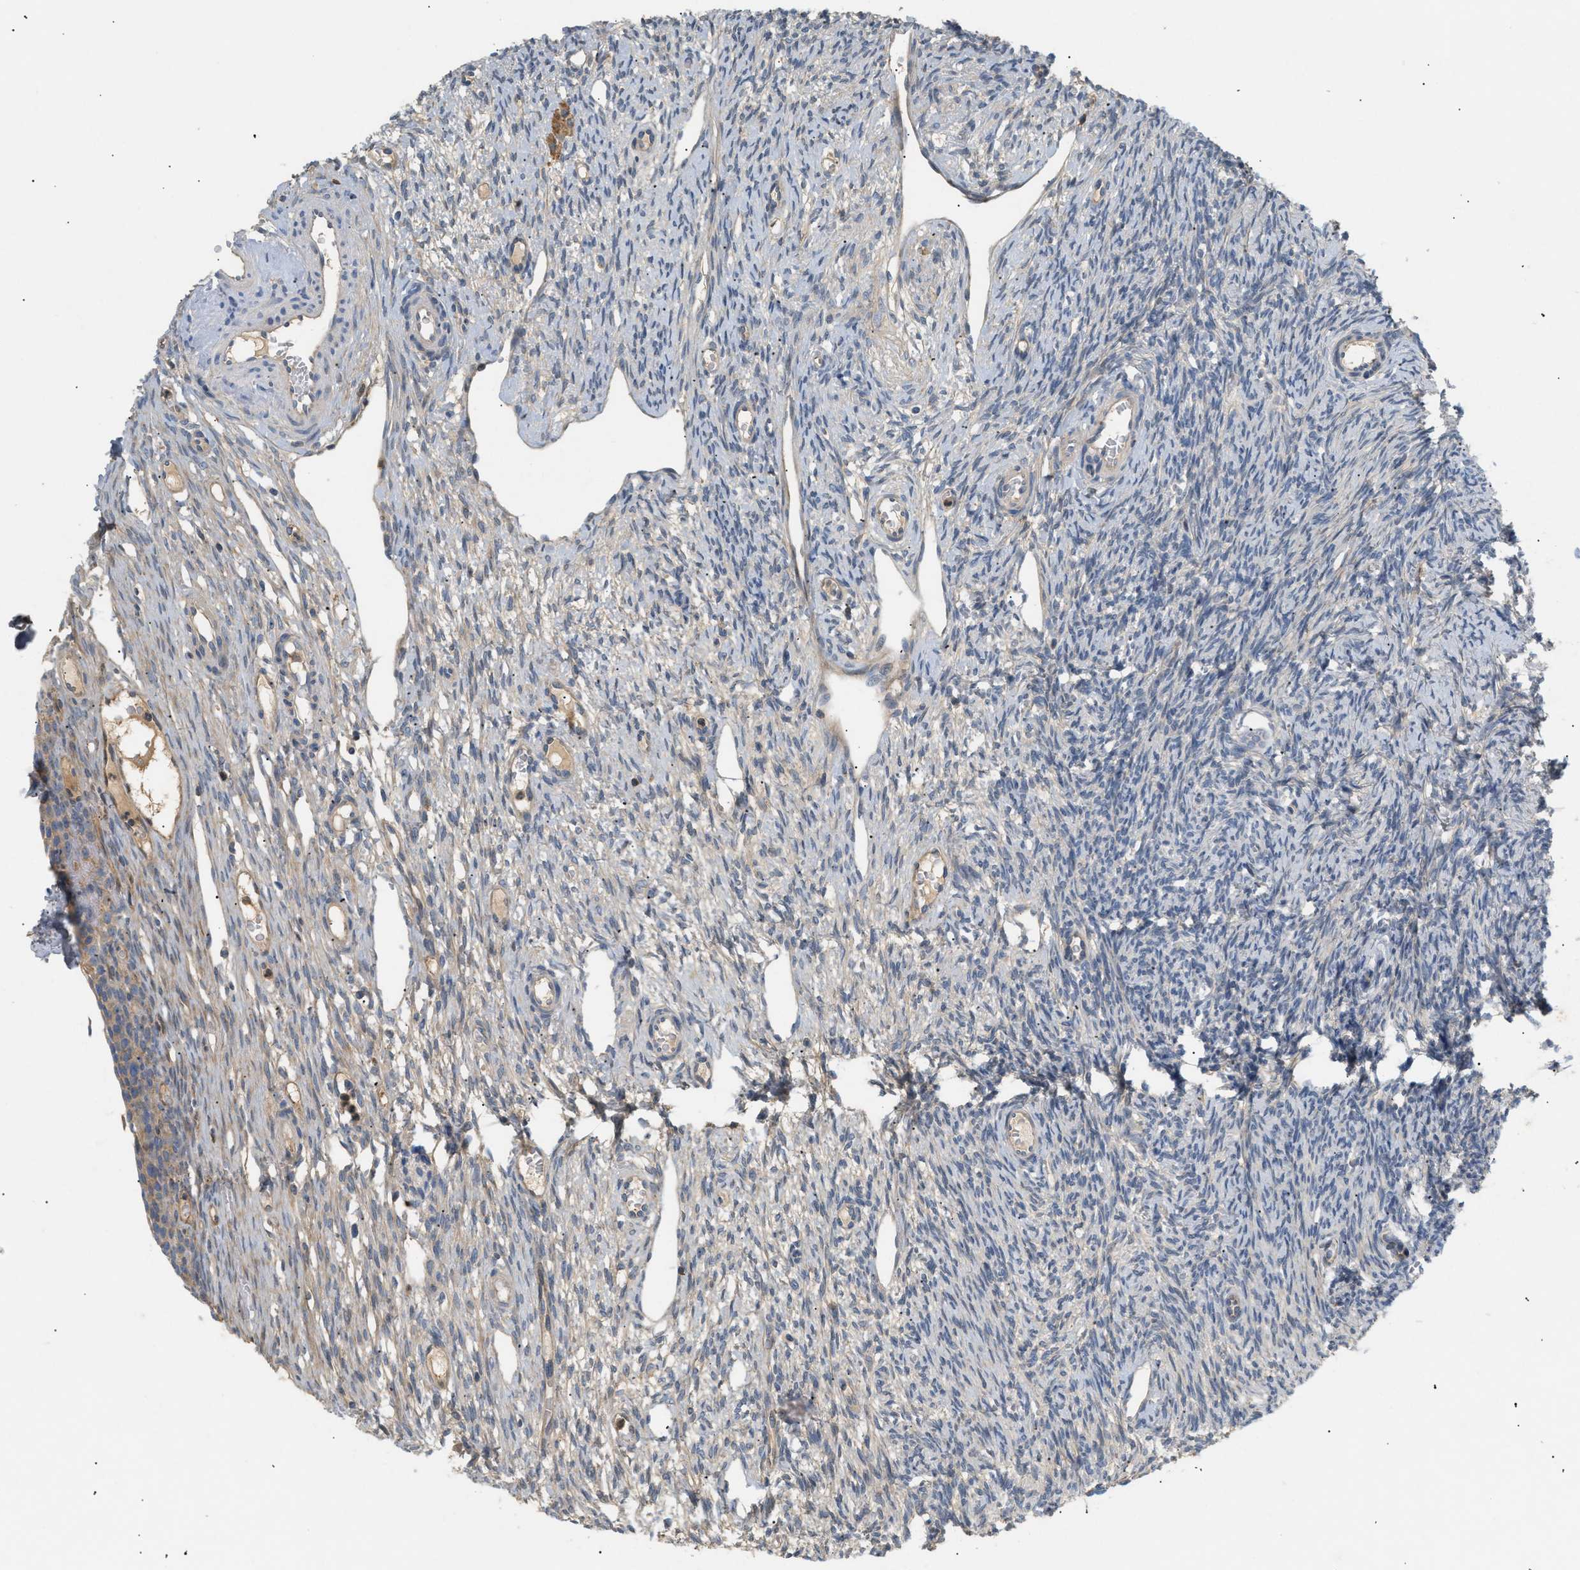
{"staining": {"intensity": "moderate", "quantity": ">75%", "location": "cytoplasmic/membranous"}, "tissue": "ovary", "cell_type": "Follicle cells", "image_type": "normal", "snomed": [{"axis": "morphology", "description": "Normal tissue, NOS"}, {"axis": "topography", "description": "Ovary"}], "caption": "Protein analysis of benign ovary shows moderate cytoplasmic/membranous staining in about >75% of follicle cells.", "gene": "FARS2", "patient": {"sex": "female", "age": 33}}